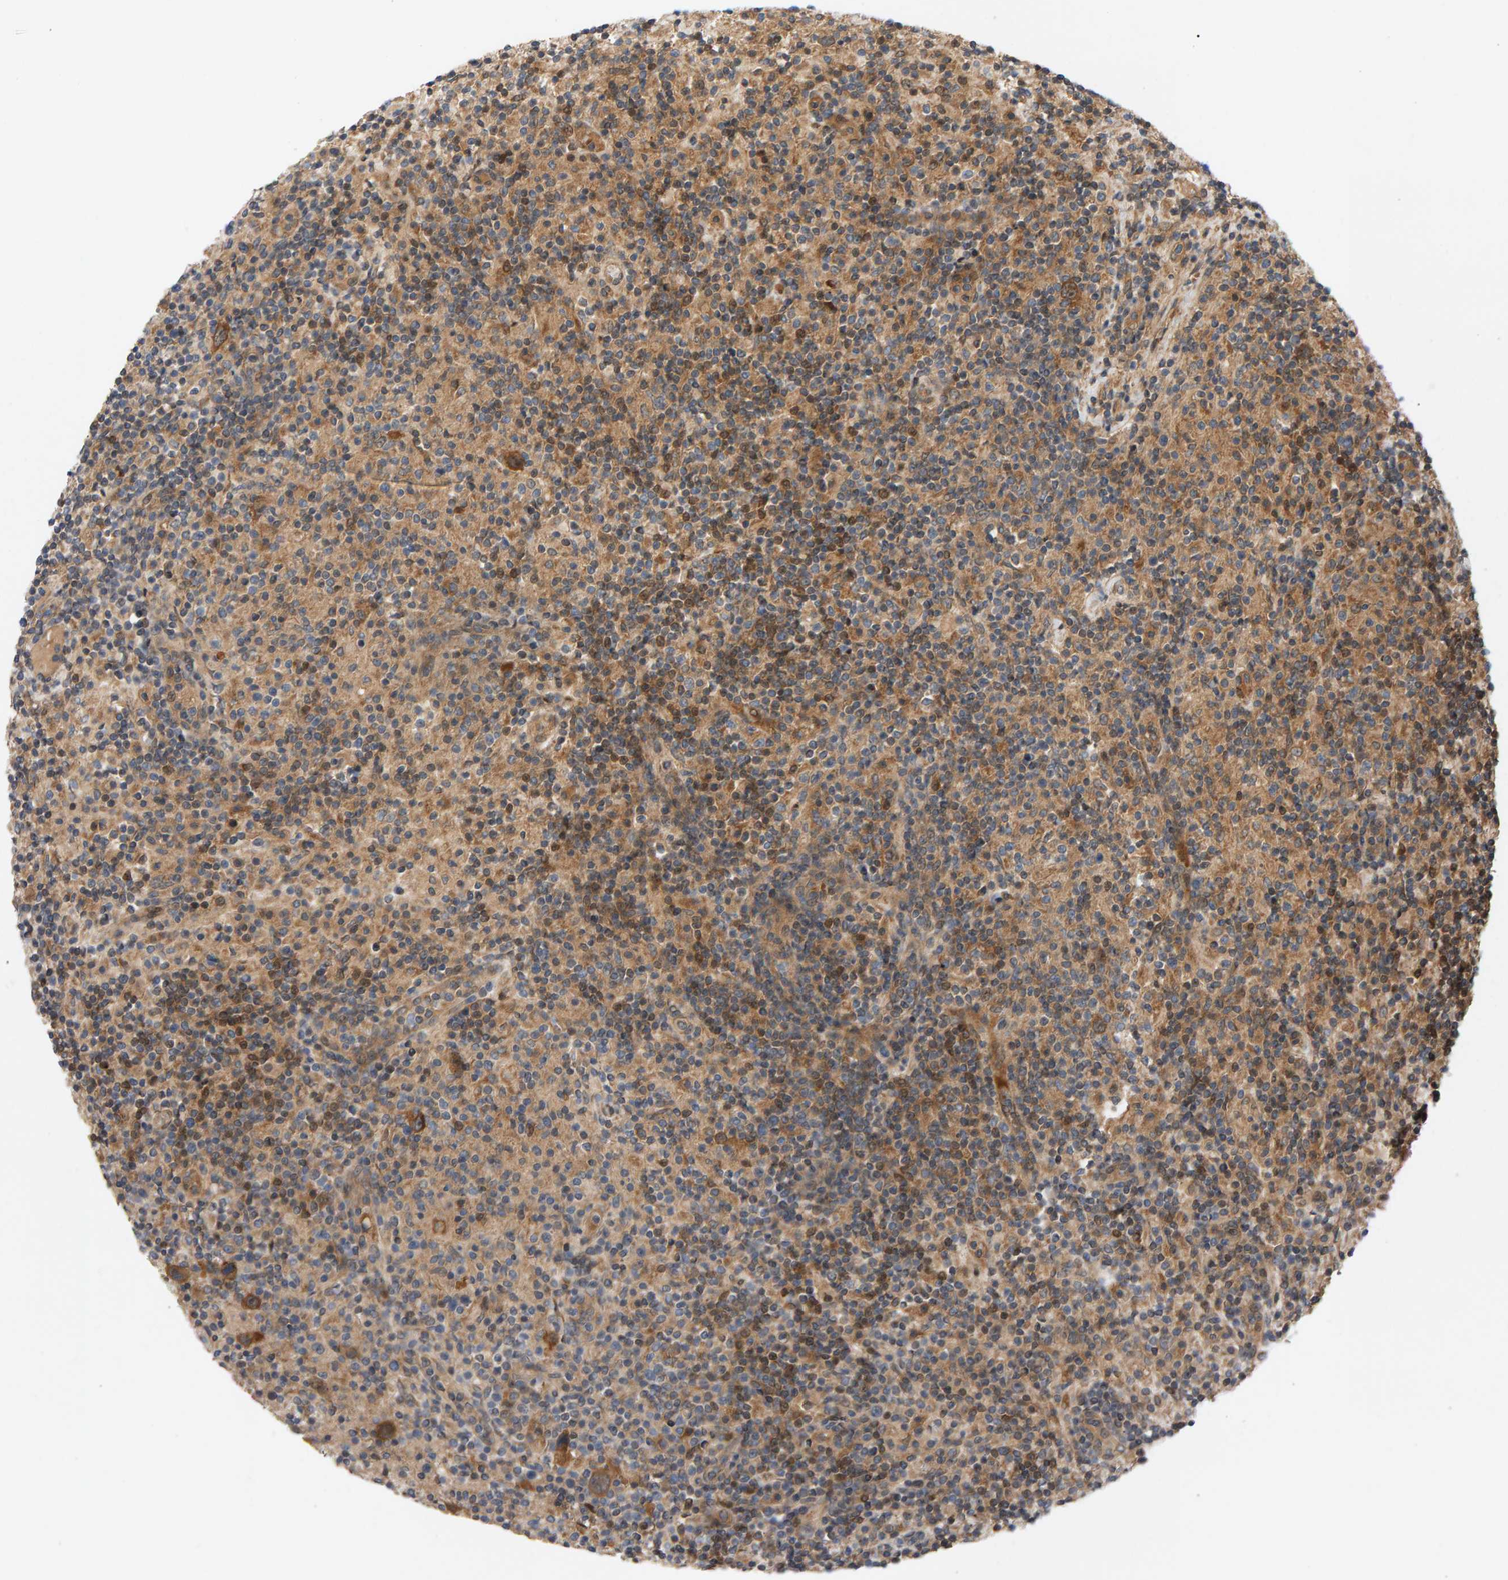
{"staining": {"intensity": "moderate", "quantity": ">75%", "location": "cytoplasmic/membranous"}, "tissue": "lymphoma", "cell_type": "Tumor cells", "image_type": "cancer", "snomed": [{"axis": "morphology", "description": "Hodgkin's disease, NOS"}, {"axis": "topography", "description": "Lymph node"}], "caption": "Immunohistochemistry photomicrograph of lymphoma stained for a protein (brown), which displays medium levels of moderate cytoplasmic/membranous expression in approximately >75% of tumor cells.", "gene": "BAHCC1", "patient": {"sex": "male", "age": 70}}